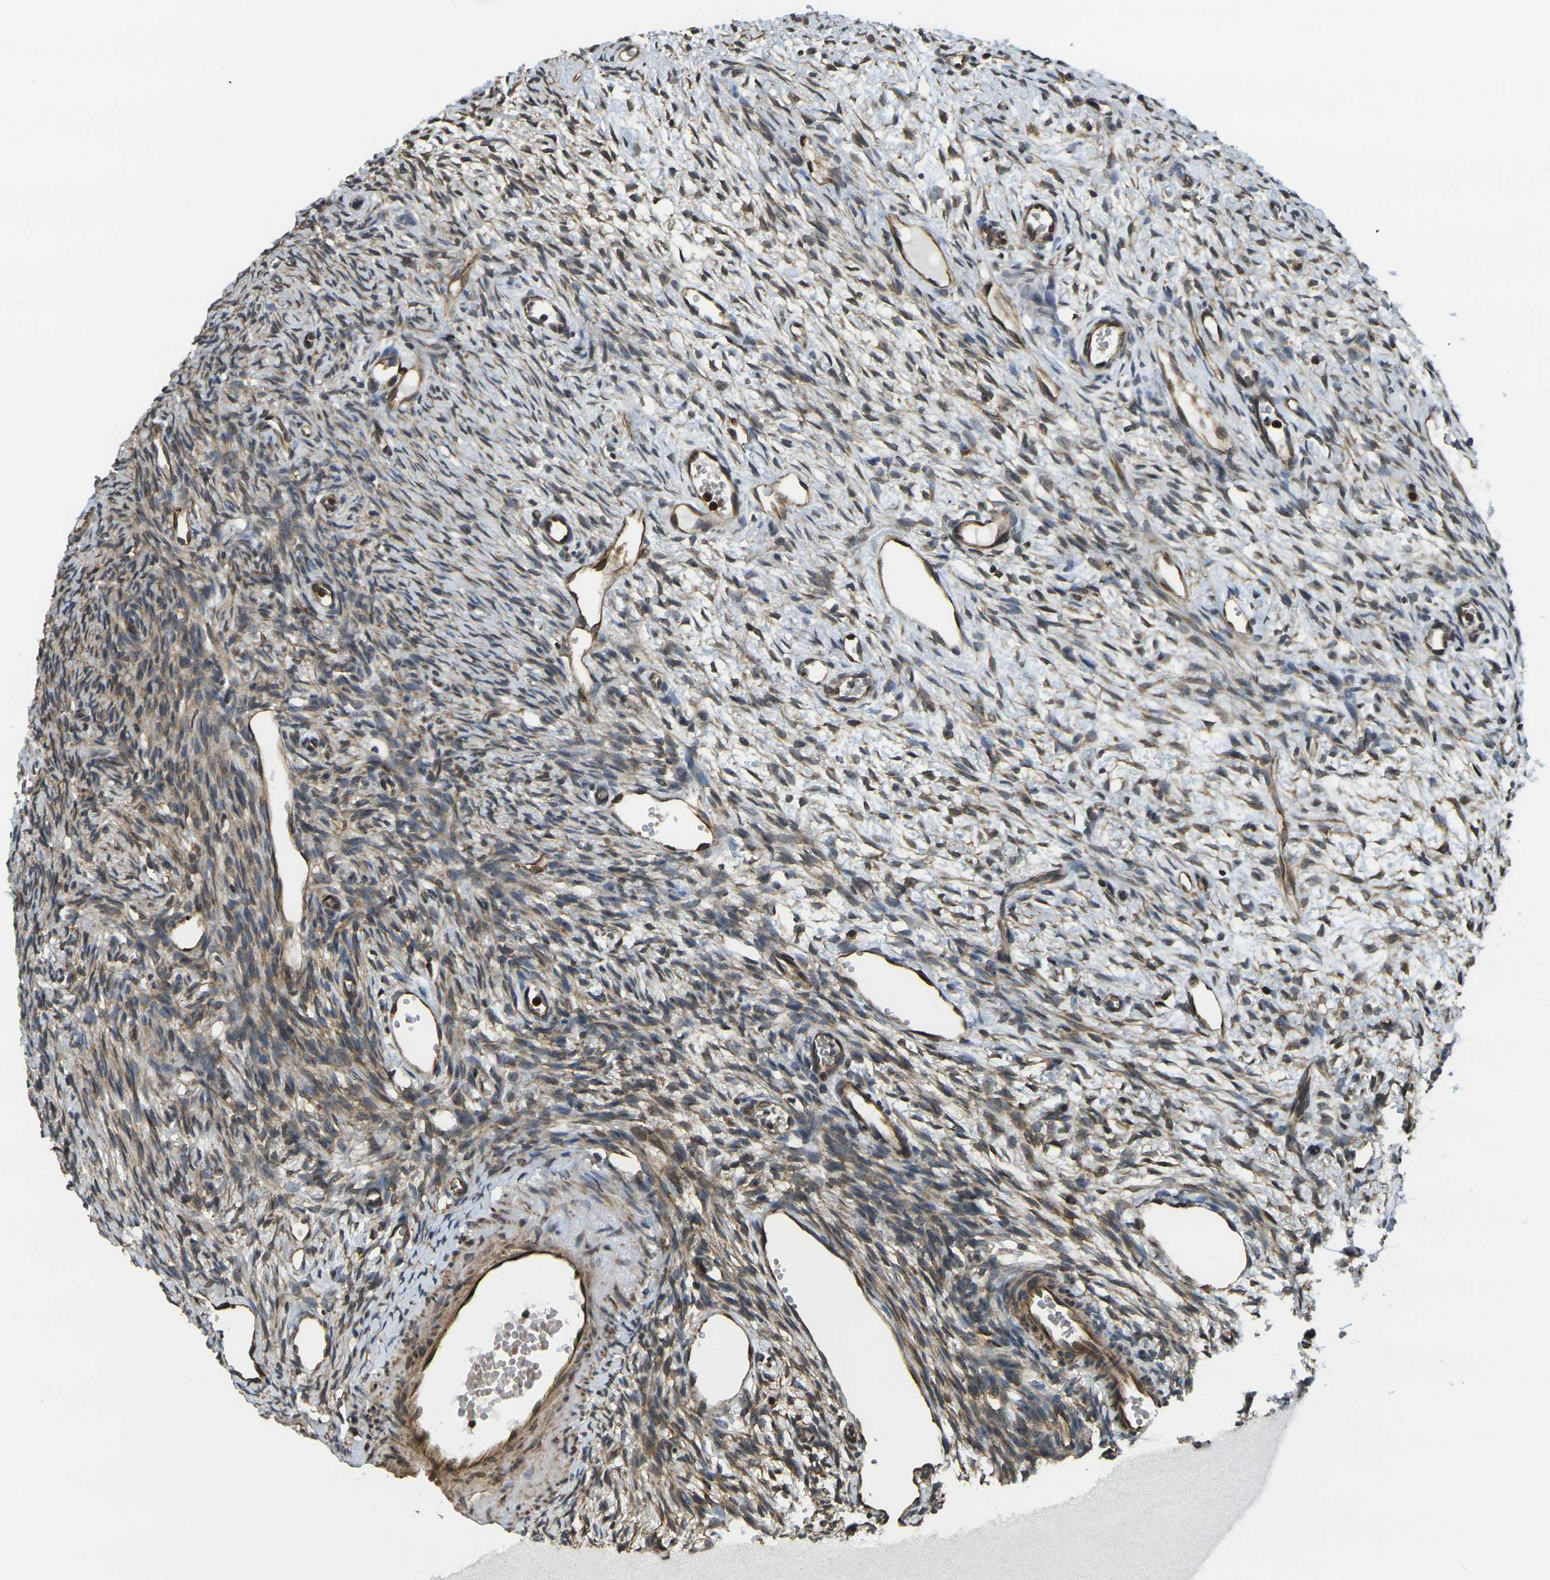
{"staining": {"intensity": "moderate", "quantity": "25%-75%", "location": "cytoplasmic/membranous"}, "tissue": "ovary", "cell_type": "Ovarian stroma cells", "image_type": "normal", "snomed": [{"axis": "morphology", "description": "Normal tissue, NOS"}, {"axis": "topography", "description": "Ovary"}], "caption": "Protein staining of unremarkable ovary exhibits moderate cytoplasmic/membranous positivity in about 25%-75% of ovarian stroma cells. The protein of interest is stained brown, and the nuclei are stained in blue (DAB IHC with brightfield microscopy, high magnification).", "gene": "CAST", "patient": {"sex": "female", "age": 33}}